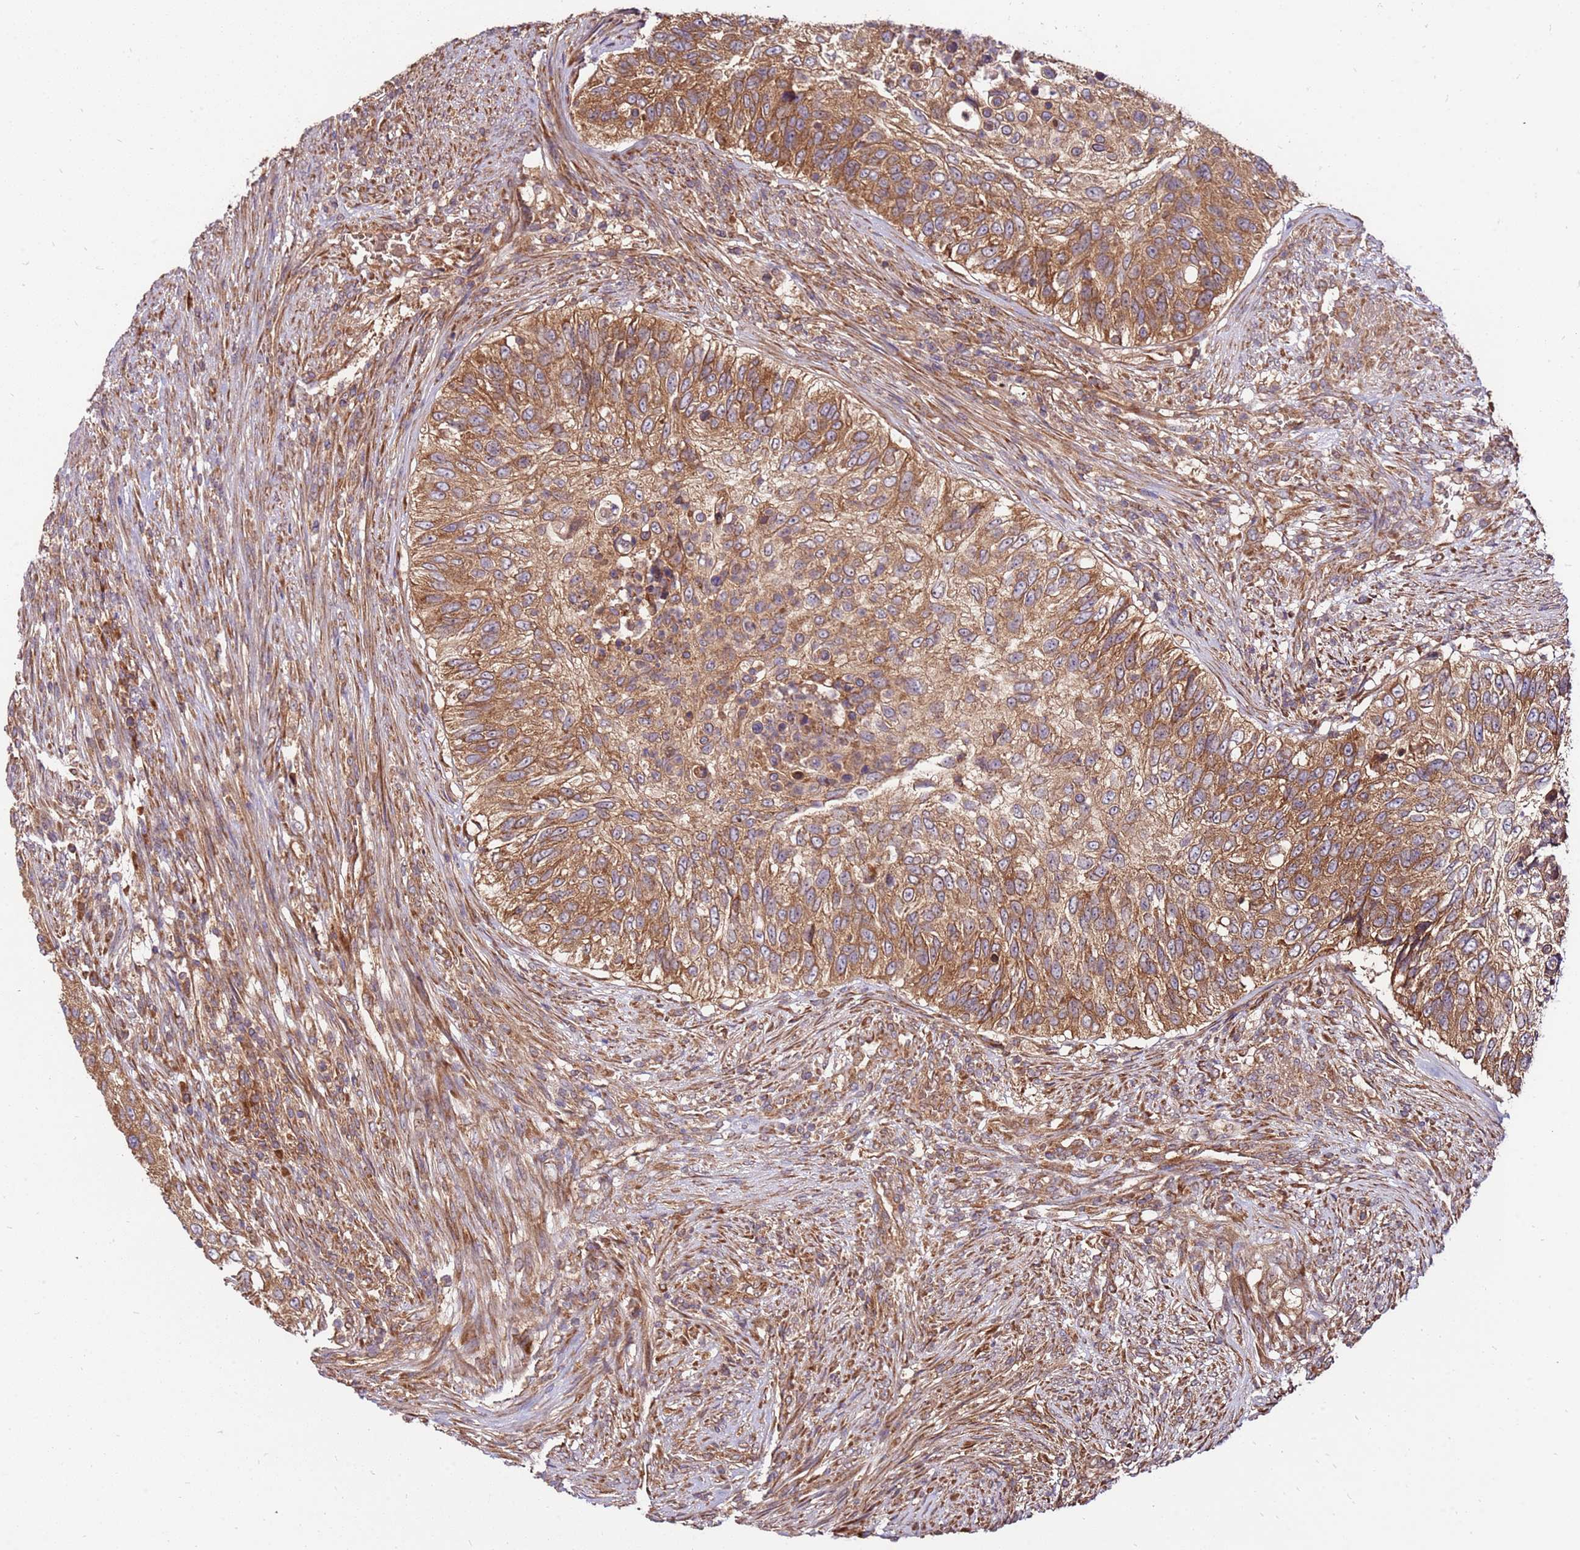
{"staining": {"intensity": "moderate", "quantity": ">75%", "location": "cytoplasmic/membranous"}, "tissue": "urothelial cancer", "cell_type": "Tumor cells", "image_type": "cancer", "snomed": [{"axis": "morphology", "description": "Urothelial carcinoma, High grade"}, {"axis": "topography", "description": "Urinary bladder"}], "caption": "Immunohistochemistry histopathology image of neoplastic tissue: urothelial cancer stained using immunohistochemistry shows medium levels of moderate protein expression localized specifically in the cytoplasmic/membranous of tumor cells, appearing as a cytoplasmic/membranous brown color.", "gene": "SLC44A5", "patient": {"sex": "female", "age": 60}}